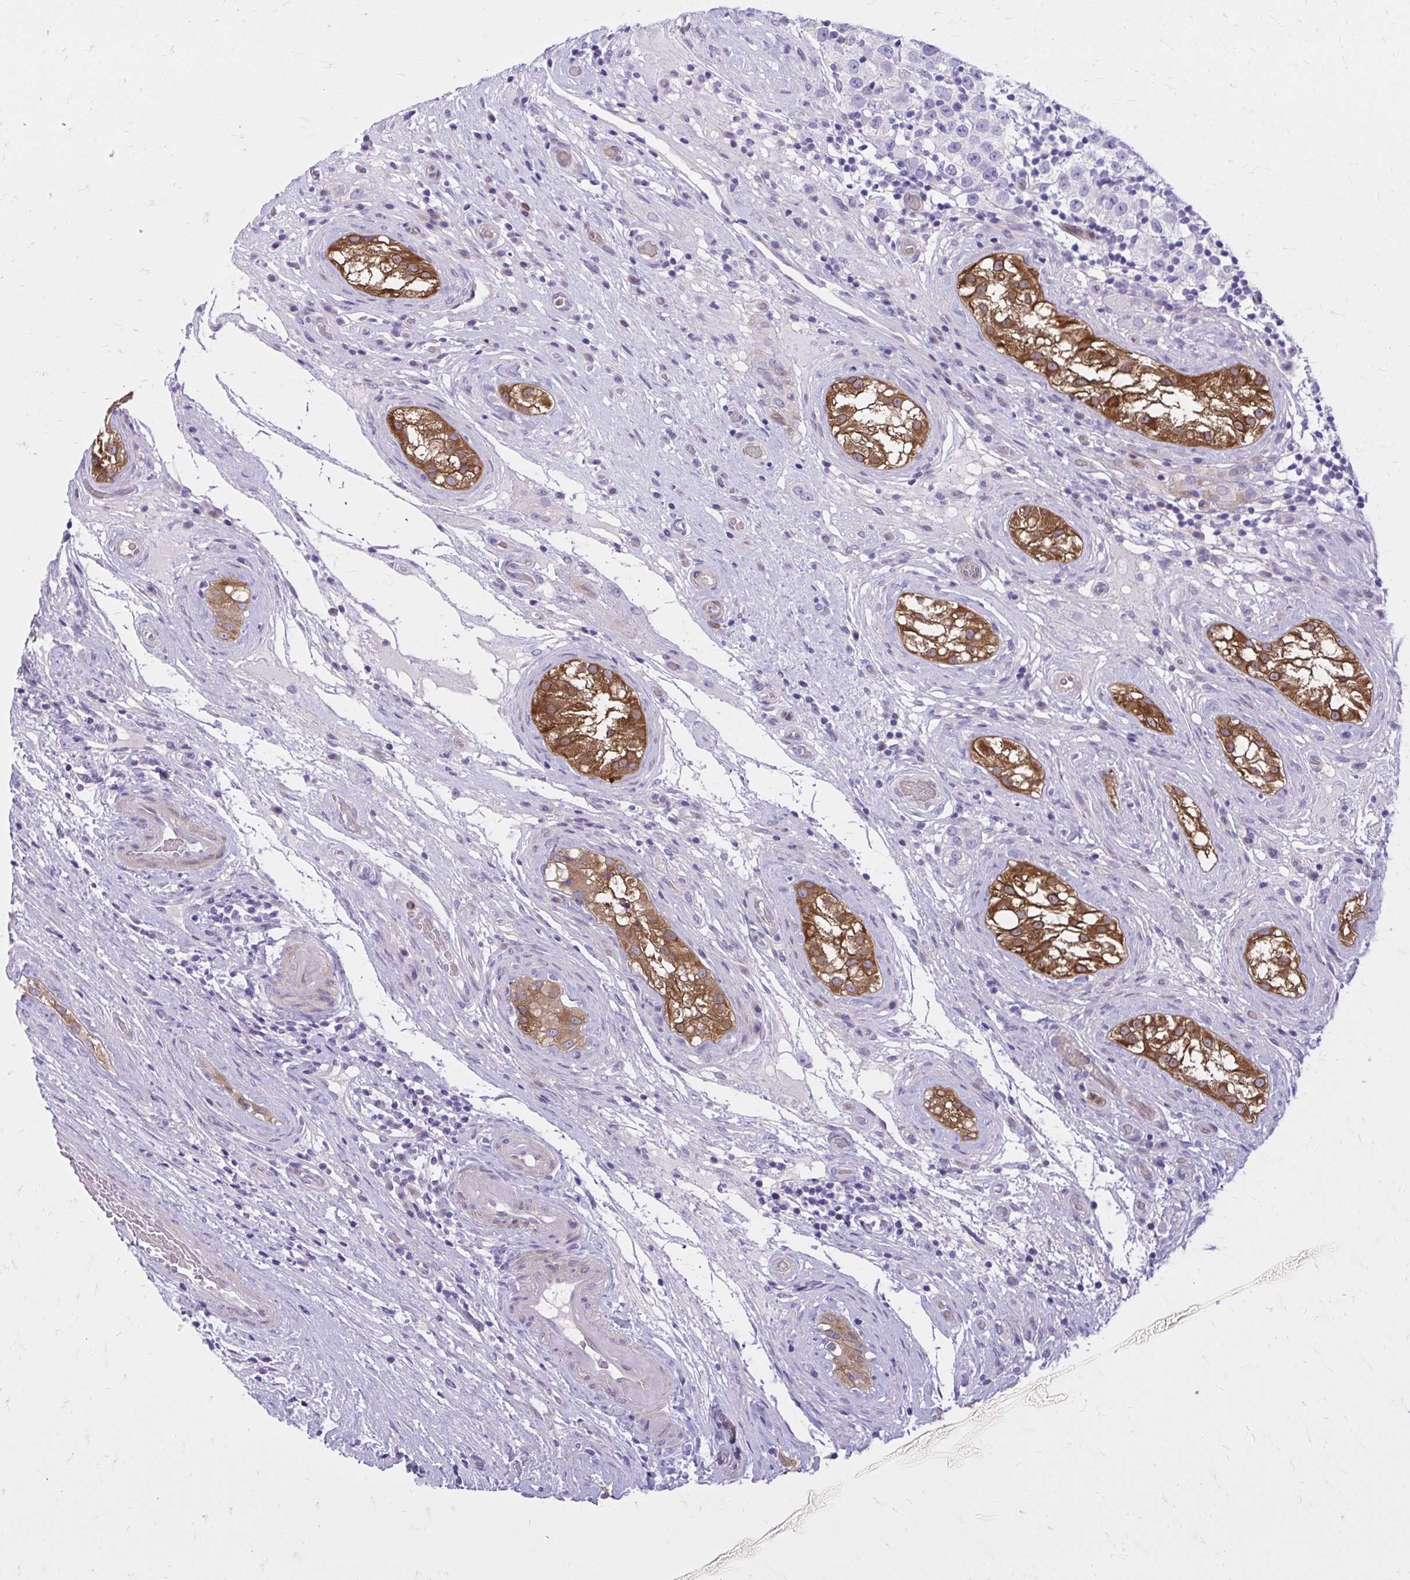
{"staining": {"intensity": "negative", "quantity": "none", "location": "none"}, "tissue": "testis cancer", "cell_type": "Tumor cells", "image_type": "cancer", "snomed": [{"axis": "morphology", "description": "Seminoma, NOS"}, {"axis": "morphology", "description": "Carcinoma, Embryonal, NOS"}, {"axis": "topography", "description": "Testis"}], "caption": "Tumor cells are negative for brown protein staining in testis cancer. Nuclei are stained in blue.", "gene": "ADAMTSL1", "patient": {"sex": "male", "age": 41}}